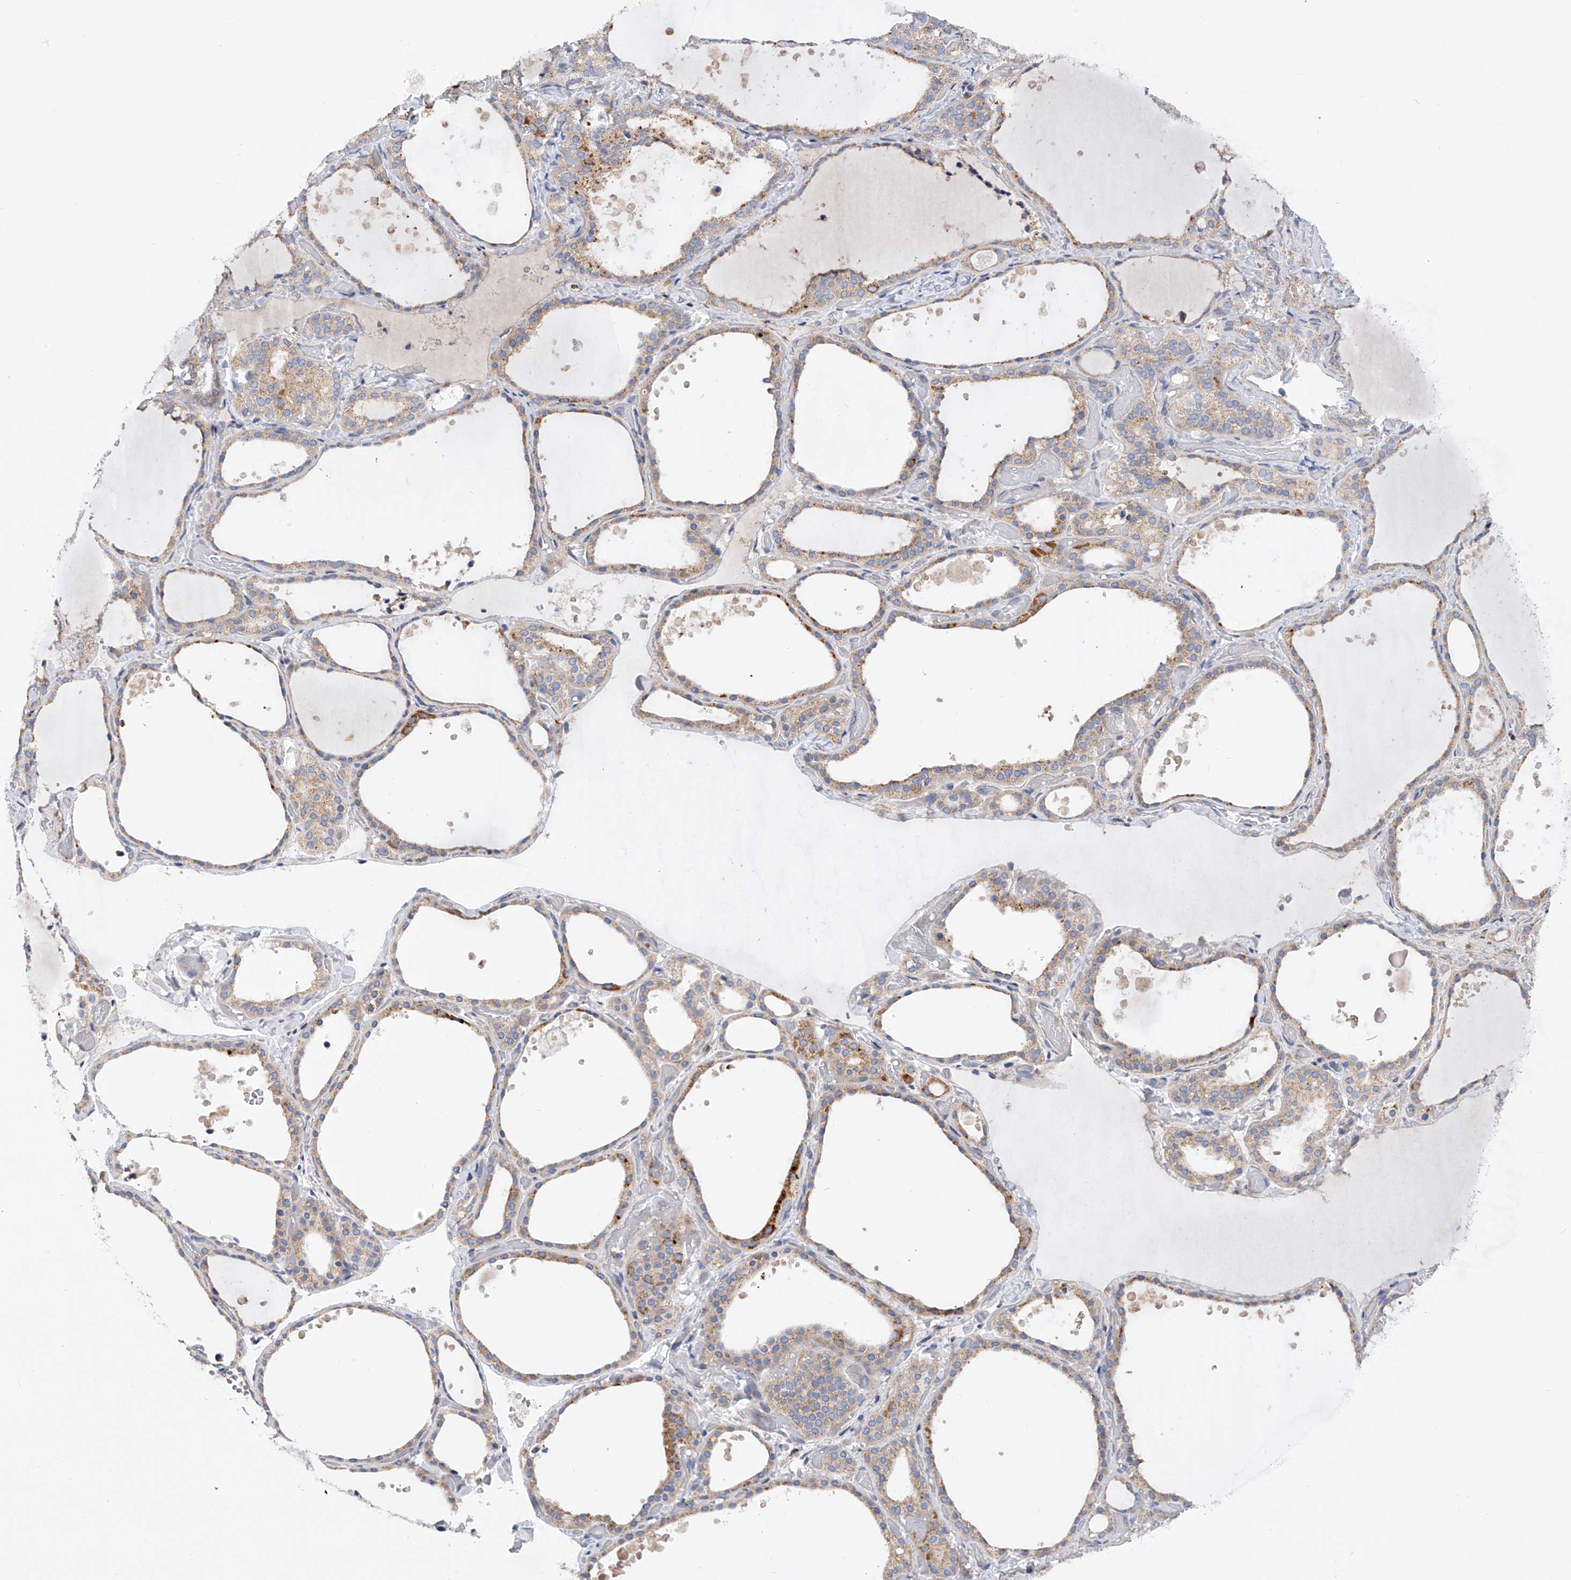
{"staining": {"intensity": "moderate", "quantity": "25%-75%", "location": "cytoplasmic/membranous"}, "tissue": "thyroid gland", "cell_type": "Glandular cells", "image_type": "normal", "snomed": [{"axis": "morphology", "description": "Normal tissue, NOS"}, {"axis": "topography", "description": "Thyroid gland"}], "caption": "IHC of benign thyroid gland exhibits medium levels of moderate cytoplasmic/membranous staining in approximately 25%-75% of glandular cells. Using DAB (3,3'-diaminobenzidine) (brown) and hematoxylin (blue) stains, captured at high magnification using brightfield microscopy.", "gene": "MLYCD", "patient": {"sex": "female", "age": 44}}